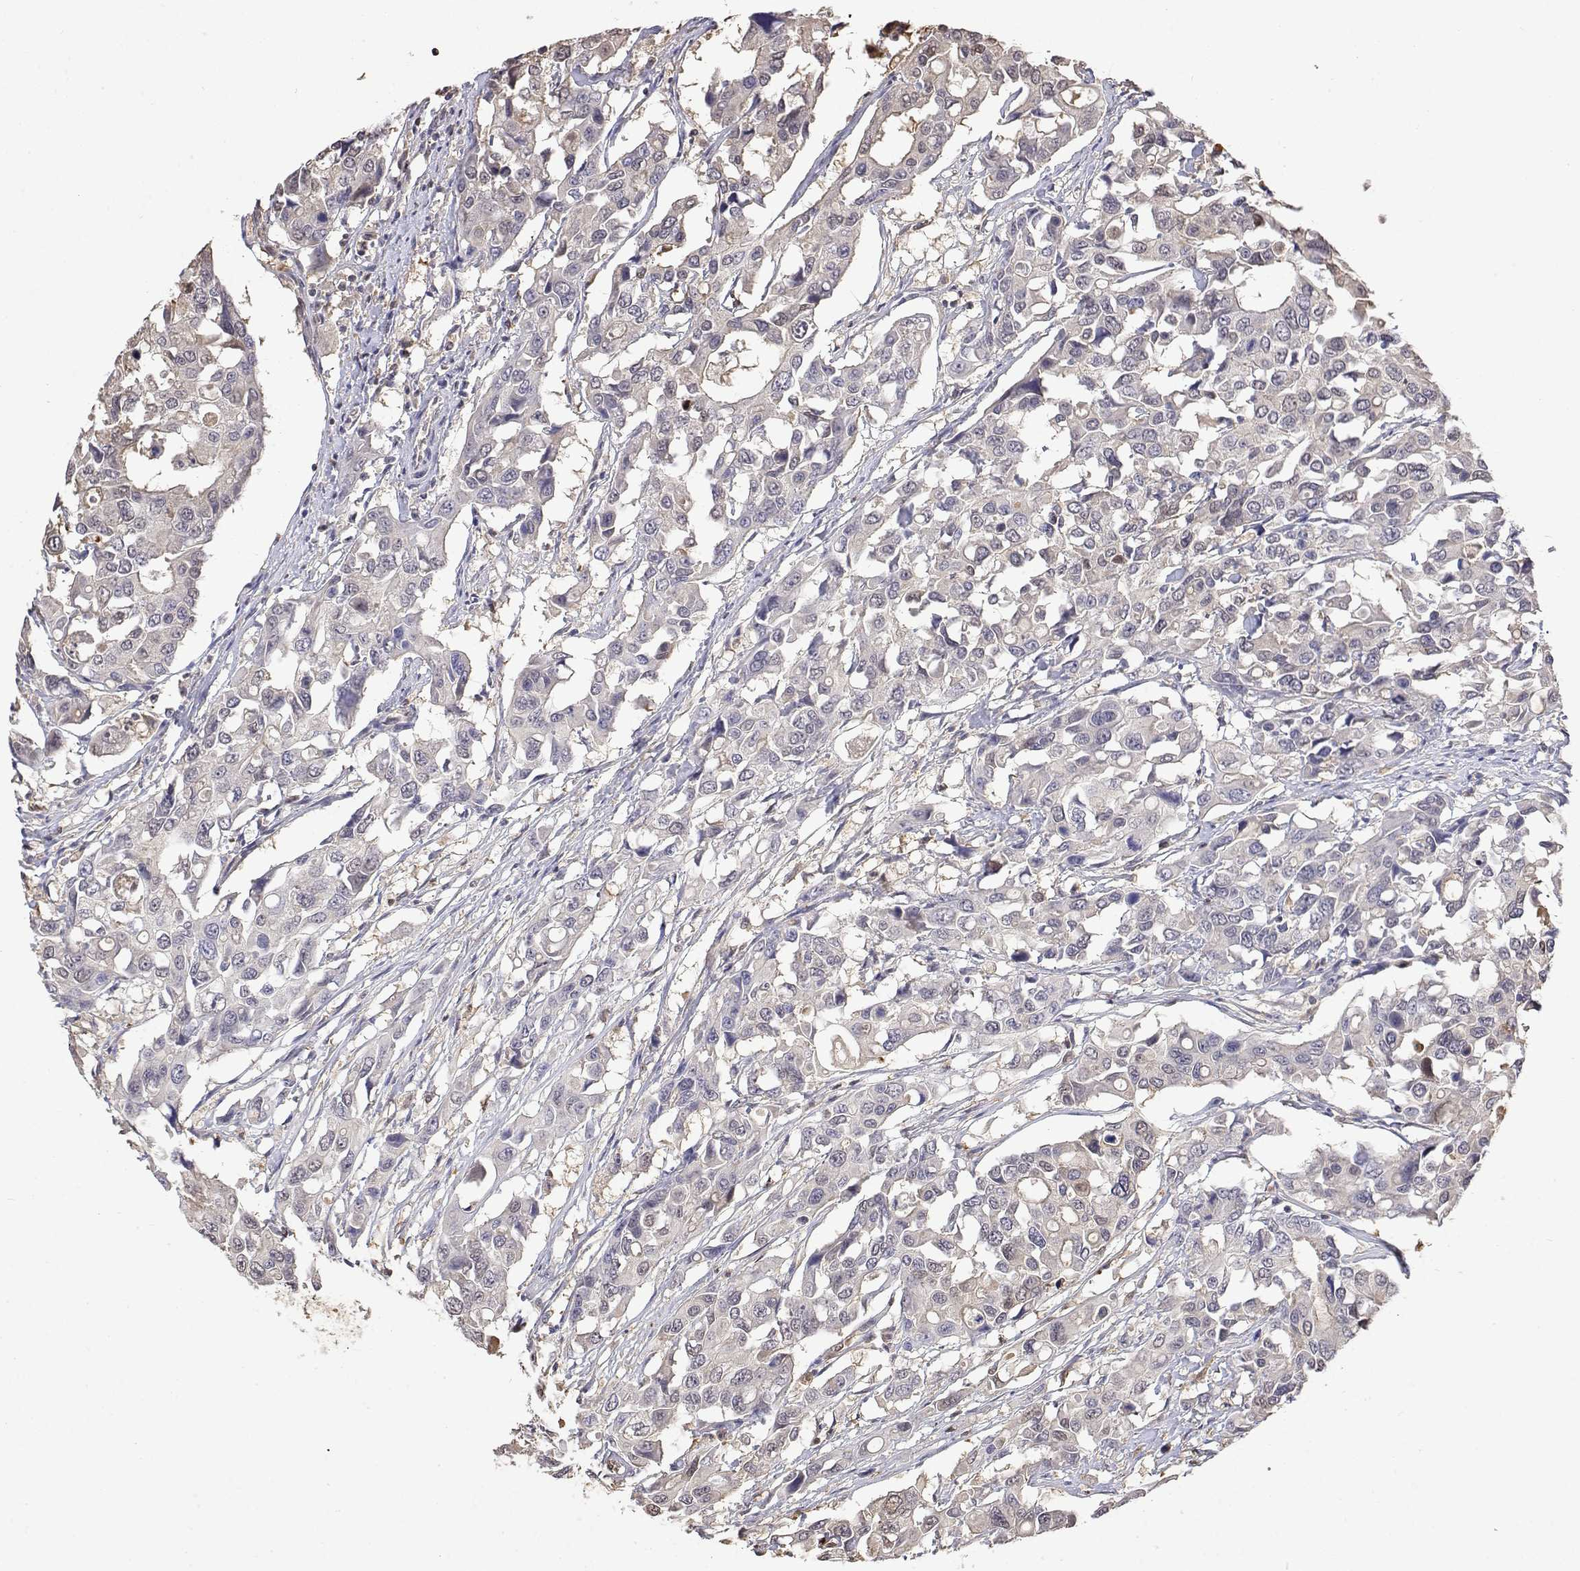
{"staining": {"intensity": "negative", "quantity": "none", "location": "none"}, "tissue": "colorectal cancer", "cell_type": "Tumor cells", "image_type": "cancer", "snomed": [{"axis": "morphology", "description": "Adenocarcinoma, NOS"}, {"axis": "topography", "description": "Colon"}], "caption": "Tumor cells show no significant positivity in colorectal cancer (adenocarcinoma).", "gene": "TPI1", "patient": {"sex": "male", "age": 77}}